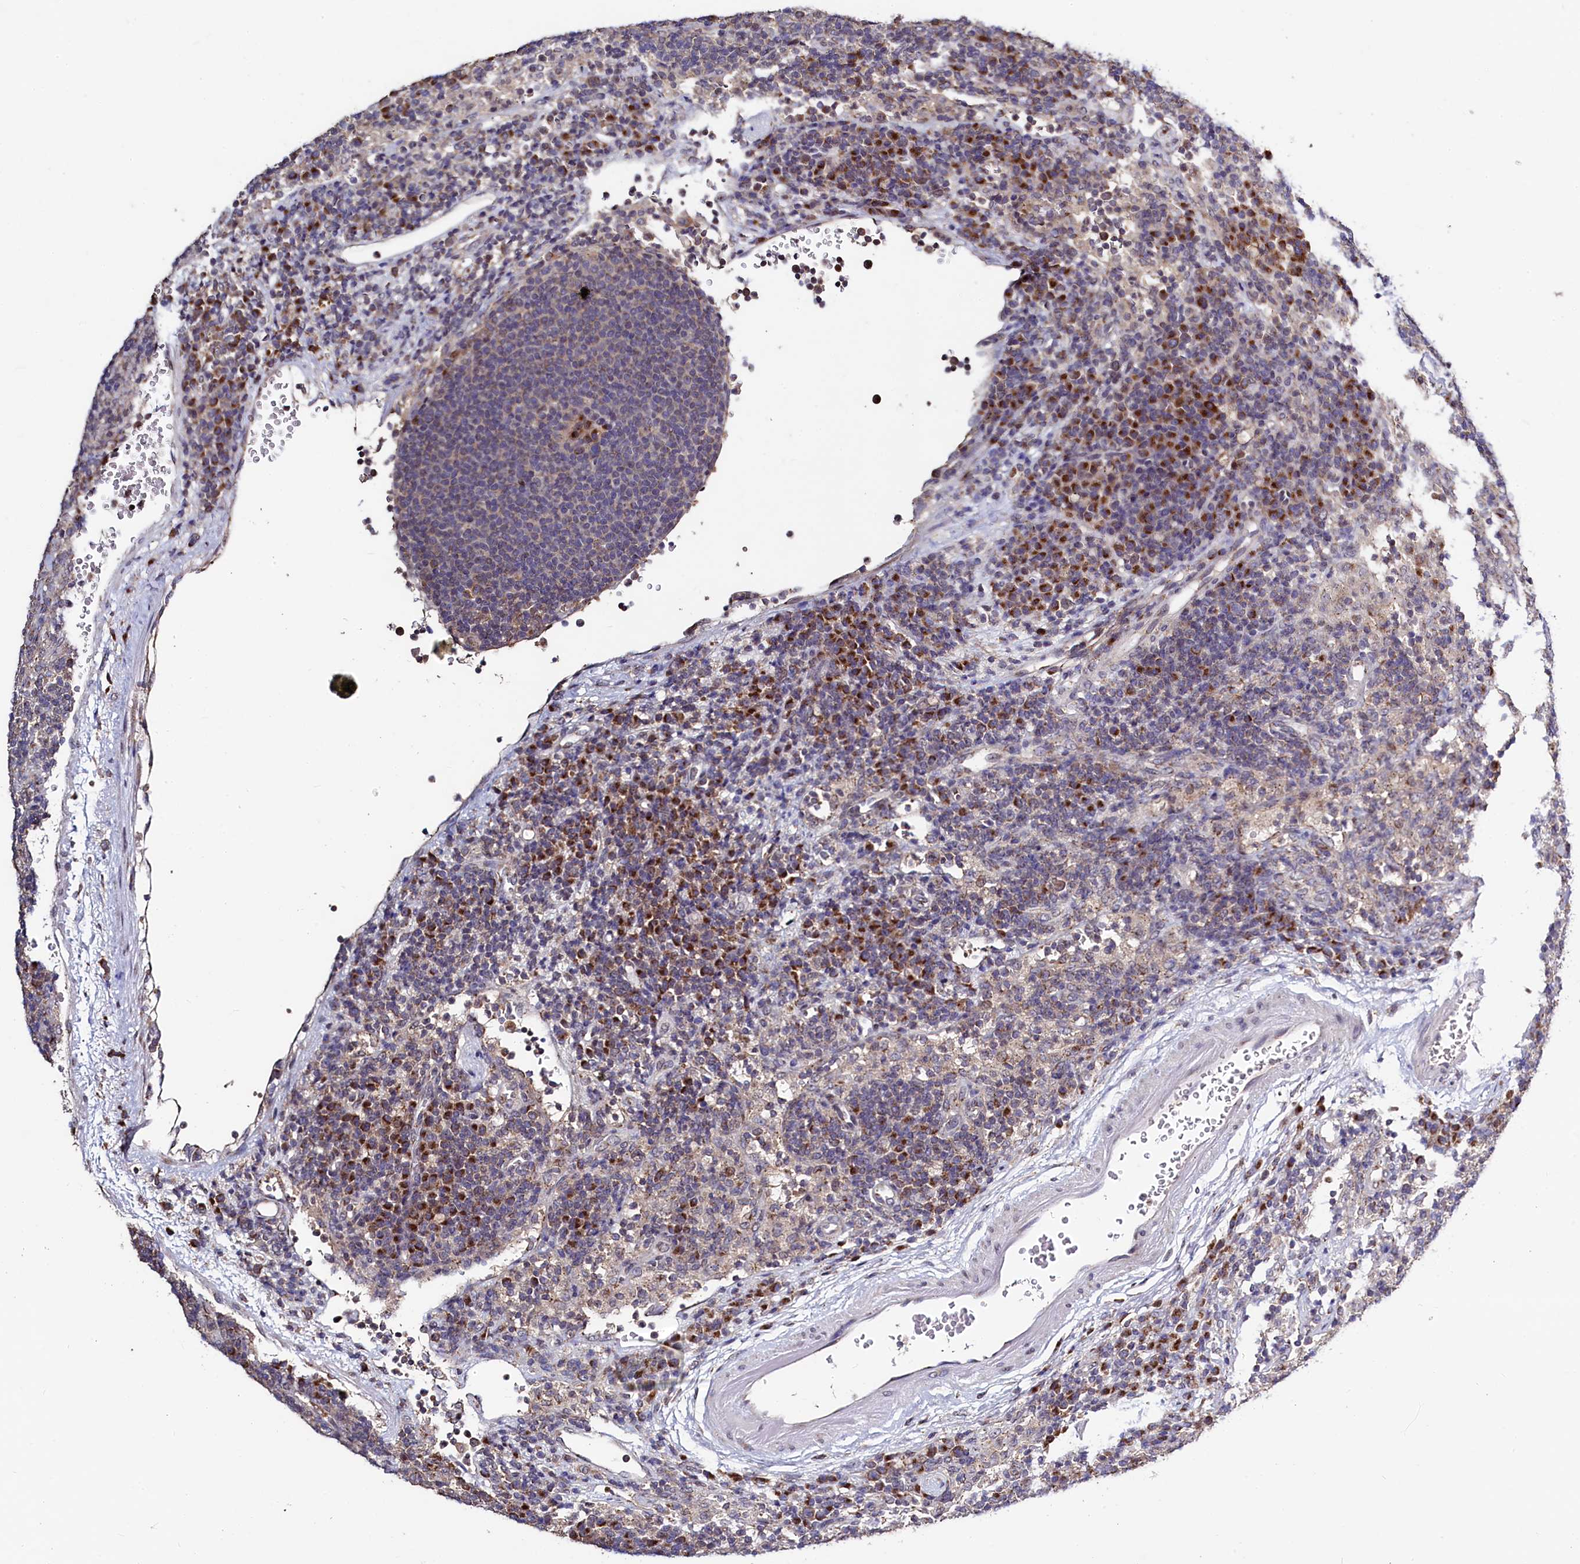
{"staining": {"intensity": "weak", "quantity": "<25%", "location": "cytoplasmic/membranous"}, "tissue": "lymph node", "cell_type": "Germinal center cells", "image_type": "normal", "snomed": [{"axis": "morphology", "description": "Normal tissue, NOS"}, {"axis": "topography", "description": "Lymph node"}], "caption": "This is an immunohistochemistry (IHC) micrograph of unremarkable human lymph node. There is no positivity in germinal center cells.", "gene": "SEC24C", "patient": {"sex": "female", "age": 70}}